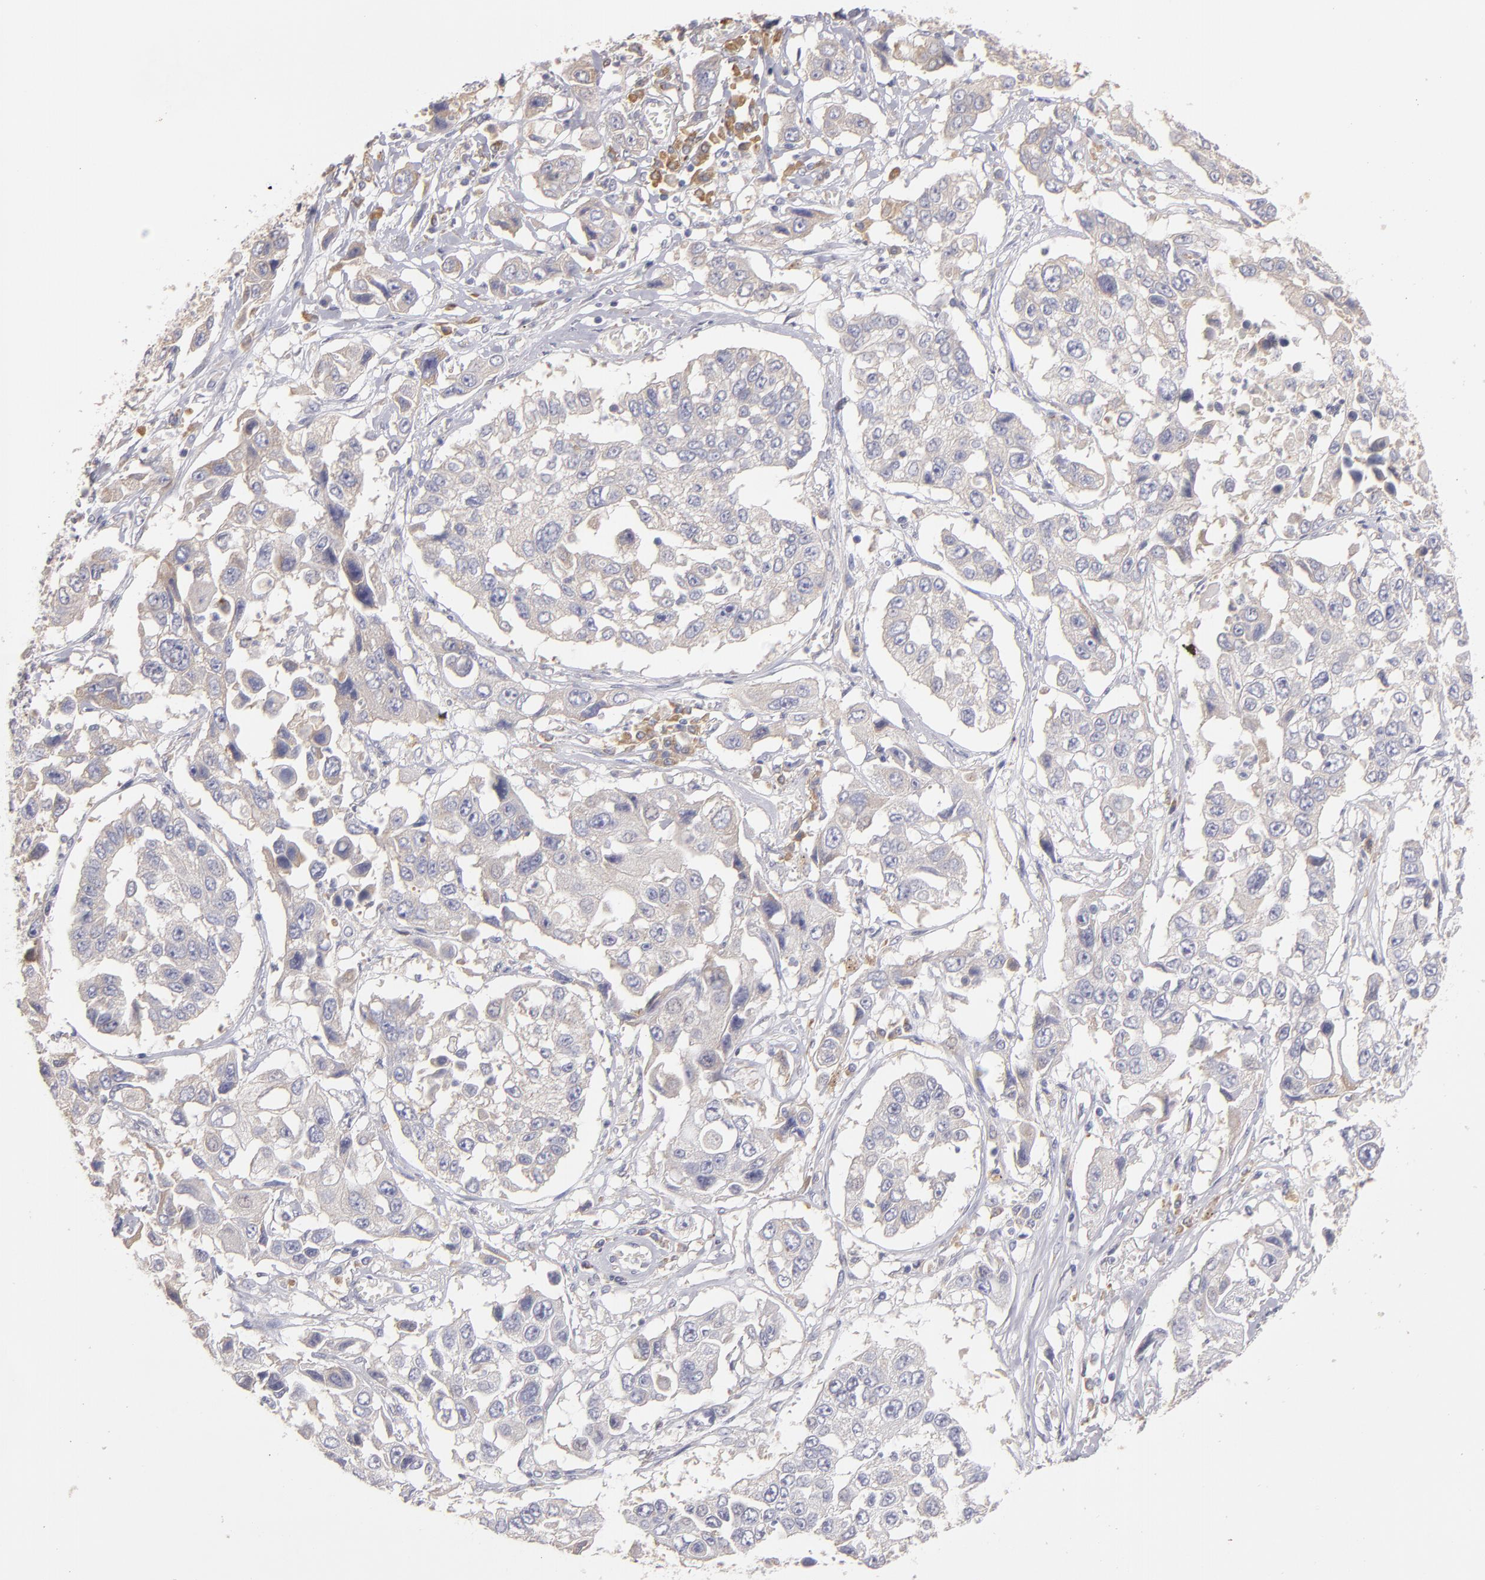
{"staining": {"intensity": "weak", "quantity": "25%-75%", "location": "cytoplasmic/membranous"}, "tissue": "lung cancer", "cell_type": "Tumor cells", "image_type": "cancer", "snomed": [{"axis": "morphology", "description": "Squamous cell carcinoma, NOS"}, {"axis": "topography", "description": "Lung"}], "caption": "Immunohistochemical staining of human lung cancer exhibits low levels of weak cytoplasmic/membranous protein expression in about 25%-75% of tumor cells.", "gene": "ENTPD5", "patient": {"sex": "male", "age": 71}}